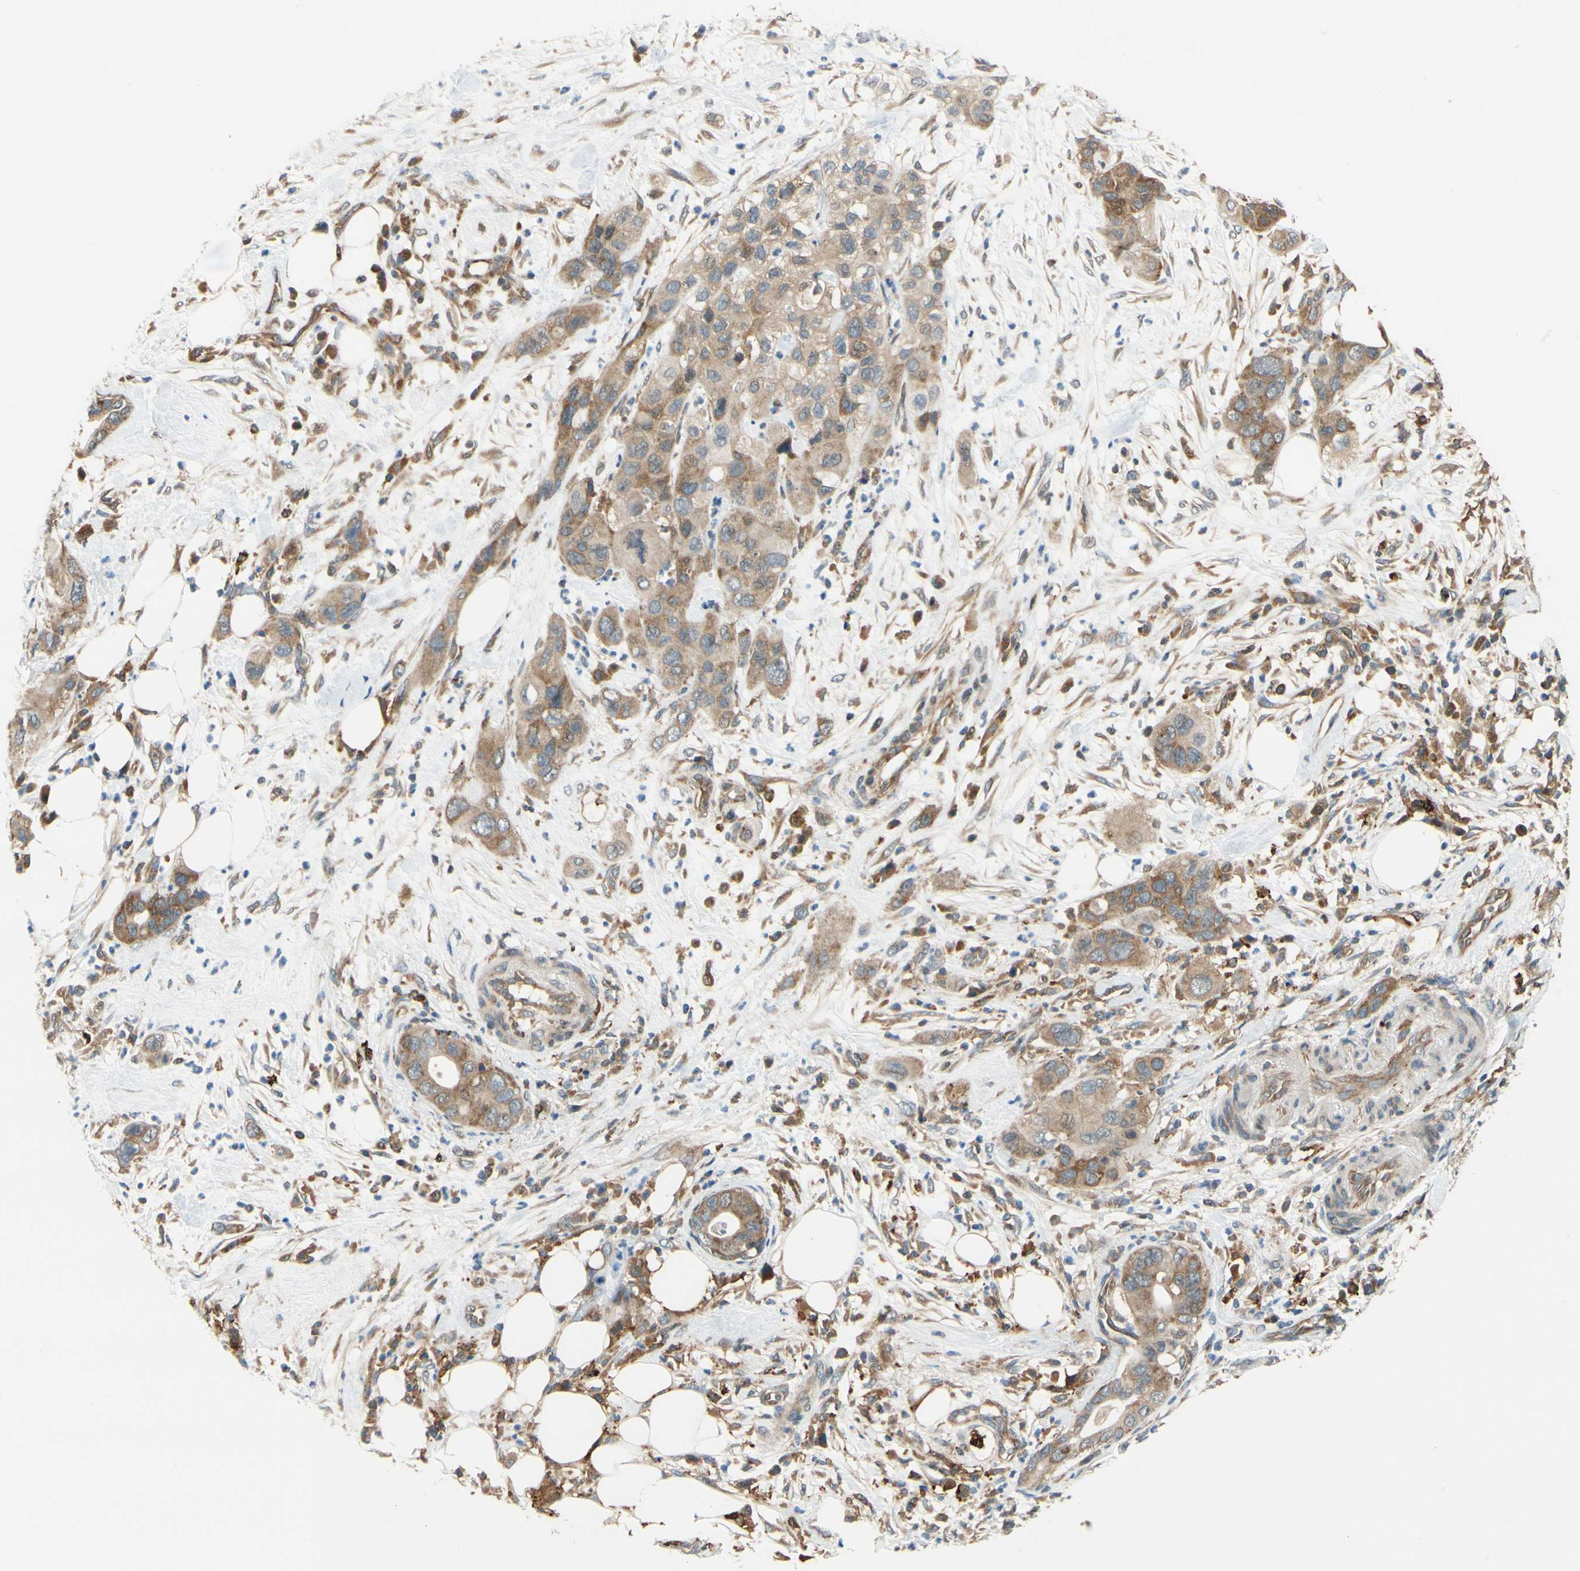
{"staining": {"intensity": "moderate", "quantity": ">75%", "location": "cytoplasmic/membranous"}, "tissue": "pancreatic cancer", "cell_type": "Tumor cells", "image_type": "cancer", "snomed": [{"axis": "morphology", "description": "Adenocarcinoma, NOS"}, {"axis": "topography", "description": "Pancreas"}], "caption": "Immunohistochemistry (IHC) of human pancreatic adenocarcinoma displays medium levels of moderate cytoplasmic/membranous positivity in approximately >75% of tumor cells.", "gene": "ANKHD1", "patient": {"sex": "female", "age": 71}}